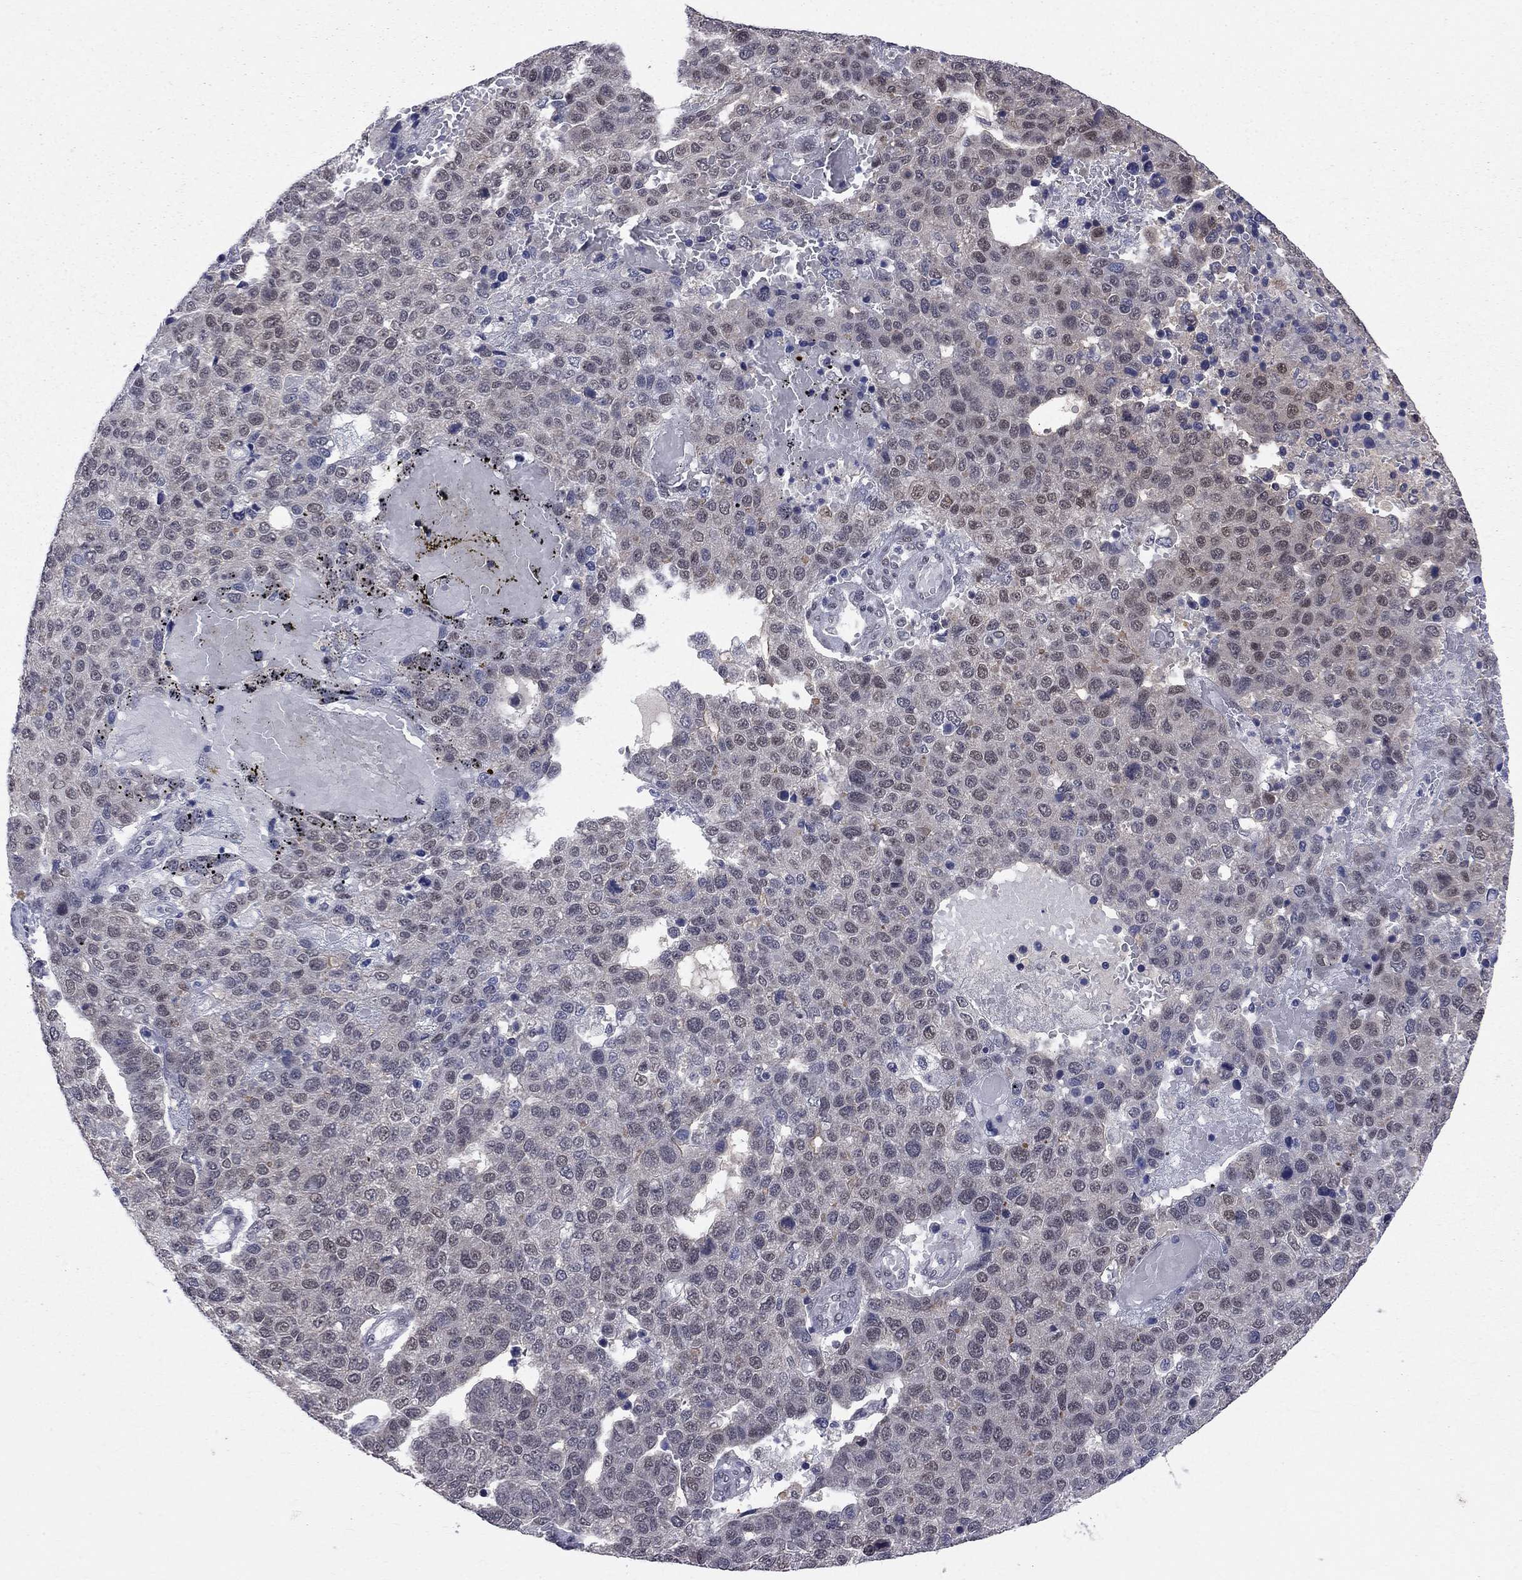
{"staining": {"intensity": "weak", "quantity": "<25%", "location": "nuclear"}, "tissue": "pancreatic cancer", "cell_type": "Tumor cells", "image_type": "cancer", "snomed": [{"axis": "morphology", "description": "Adenocarcinoma, NOS"}, {"axis": "topography", "description": "Pancreas"}], "caption": "The micrograph demonstrates no staining of tumor cells in adenocarcinoma (pancreatic). (DAB IHC with hematoxylin counter stain).", "gene": "SAP30L", "patient": {"sex": "female", "age": 61}}